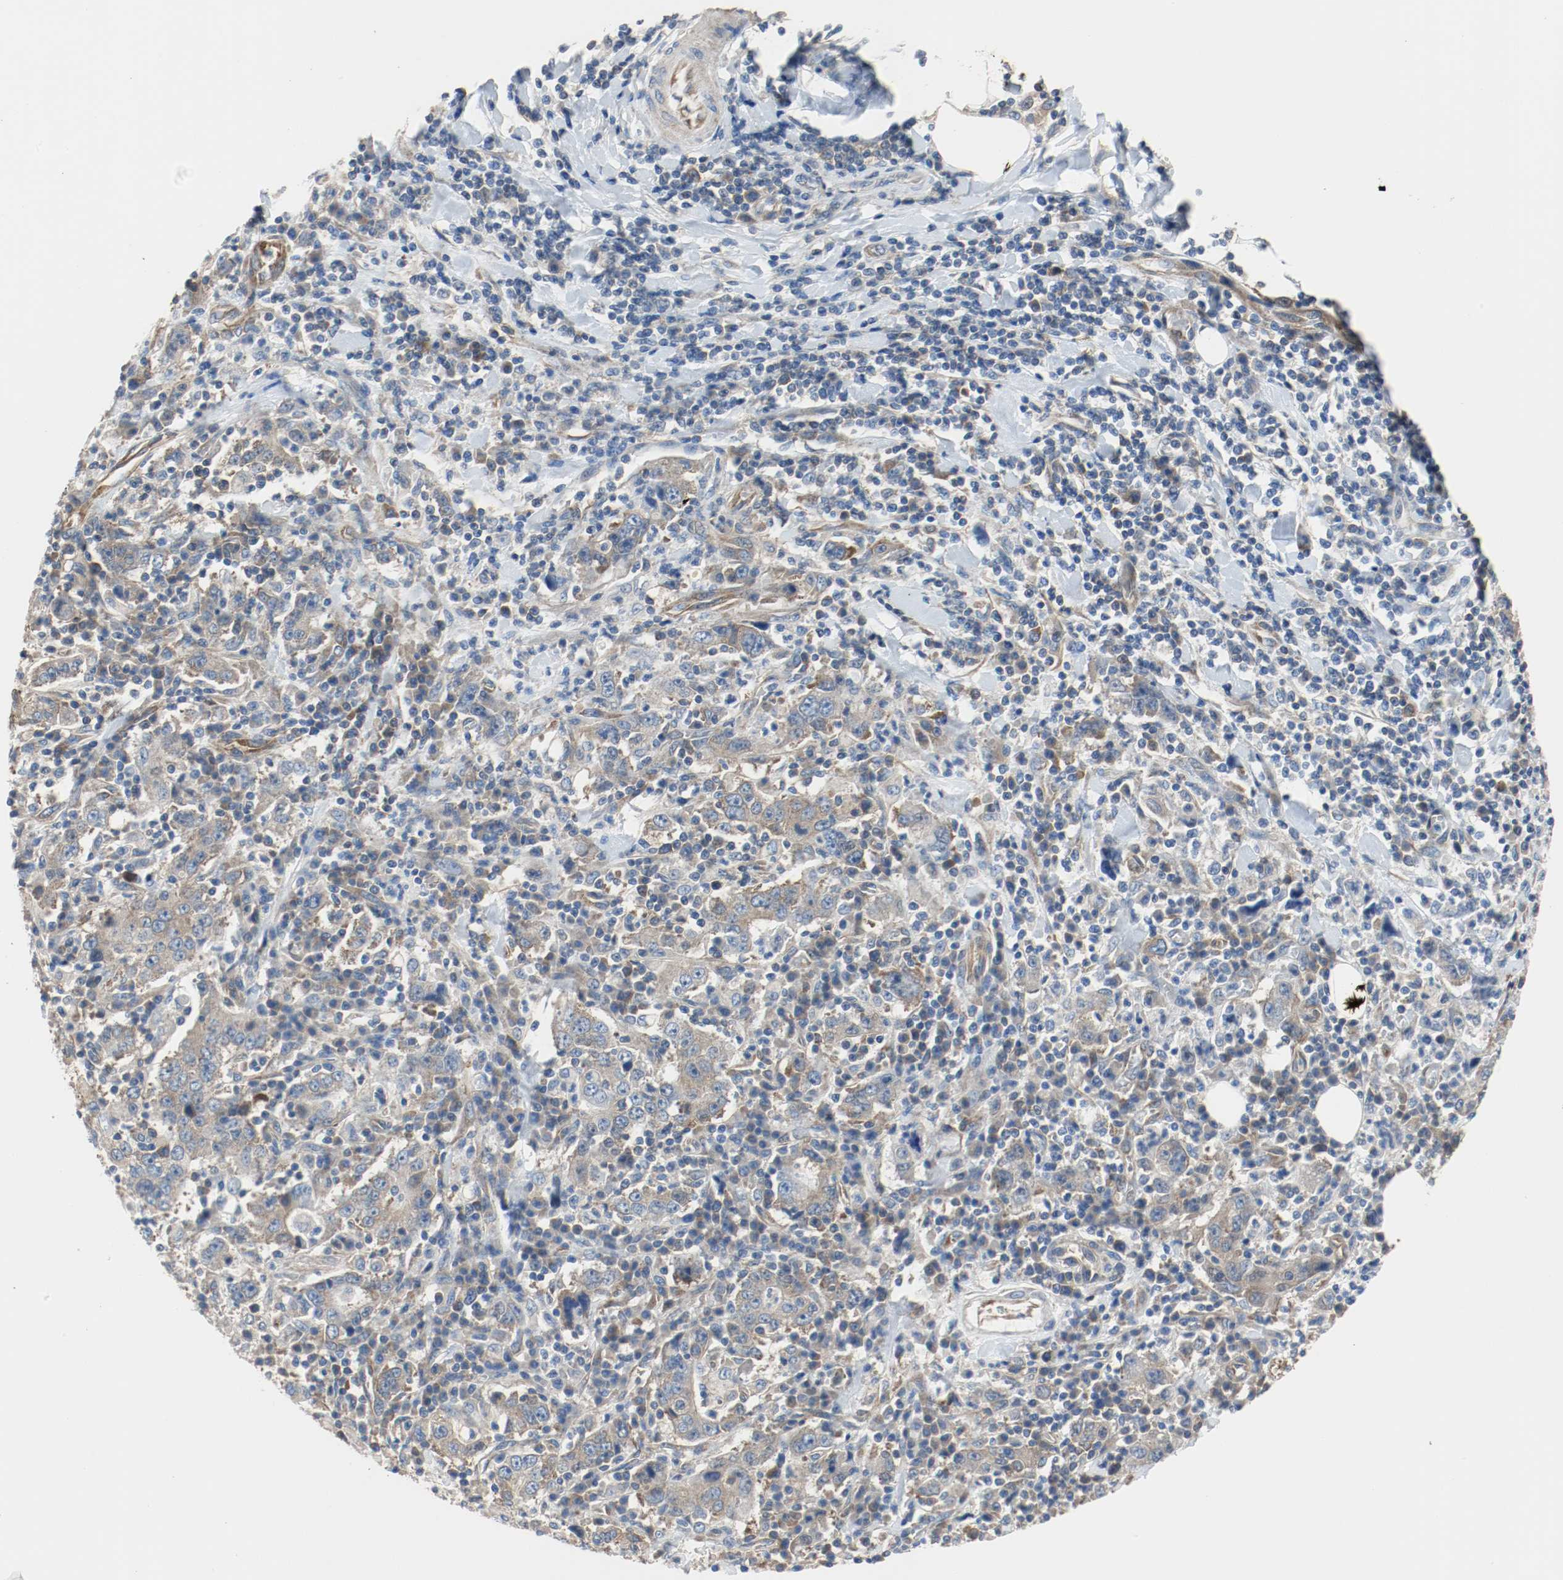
{"staining": {"intensity": "weak", "quantity": ">75%", "location": "cytoplasmic/membranous"}, "tissue": "stomach cancer", "cell_type": "Tumor cells", "image_type": "cancer", "snomed": [{"axis": "morphology", "description": "Normal tissue, NOS"}, {"axis": "morphology", "description": "Adenocarcinoma, NOS"}, {"axis": "topography", "description": "Stomach, upper"}, {"axis": "topography", "description": "Stomach"}], "caption": "Immunohistochemistry (DAB) staining of stomach cancer exhibits weak cytoplasmic/membranous protein staining in about >75% of tumor cells. (Brightfield microscopy of DAB IHC at high magnification).", "gene": "TUBA3D", "patient": {"sex": "male", "age": 59}}